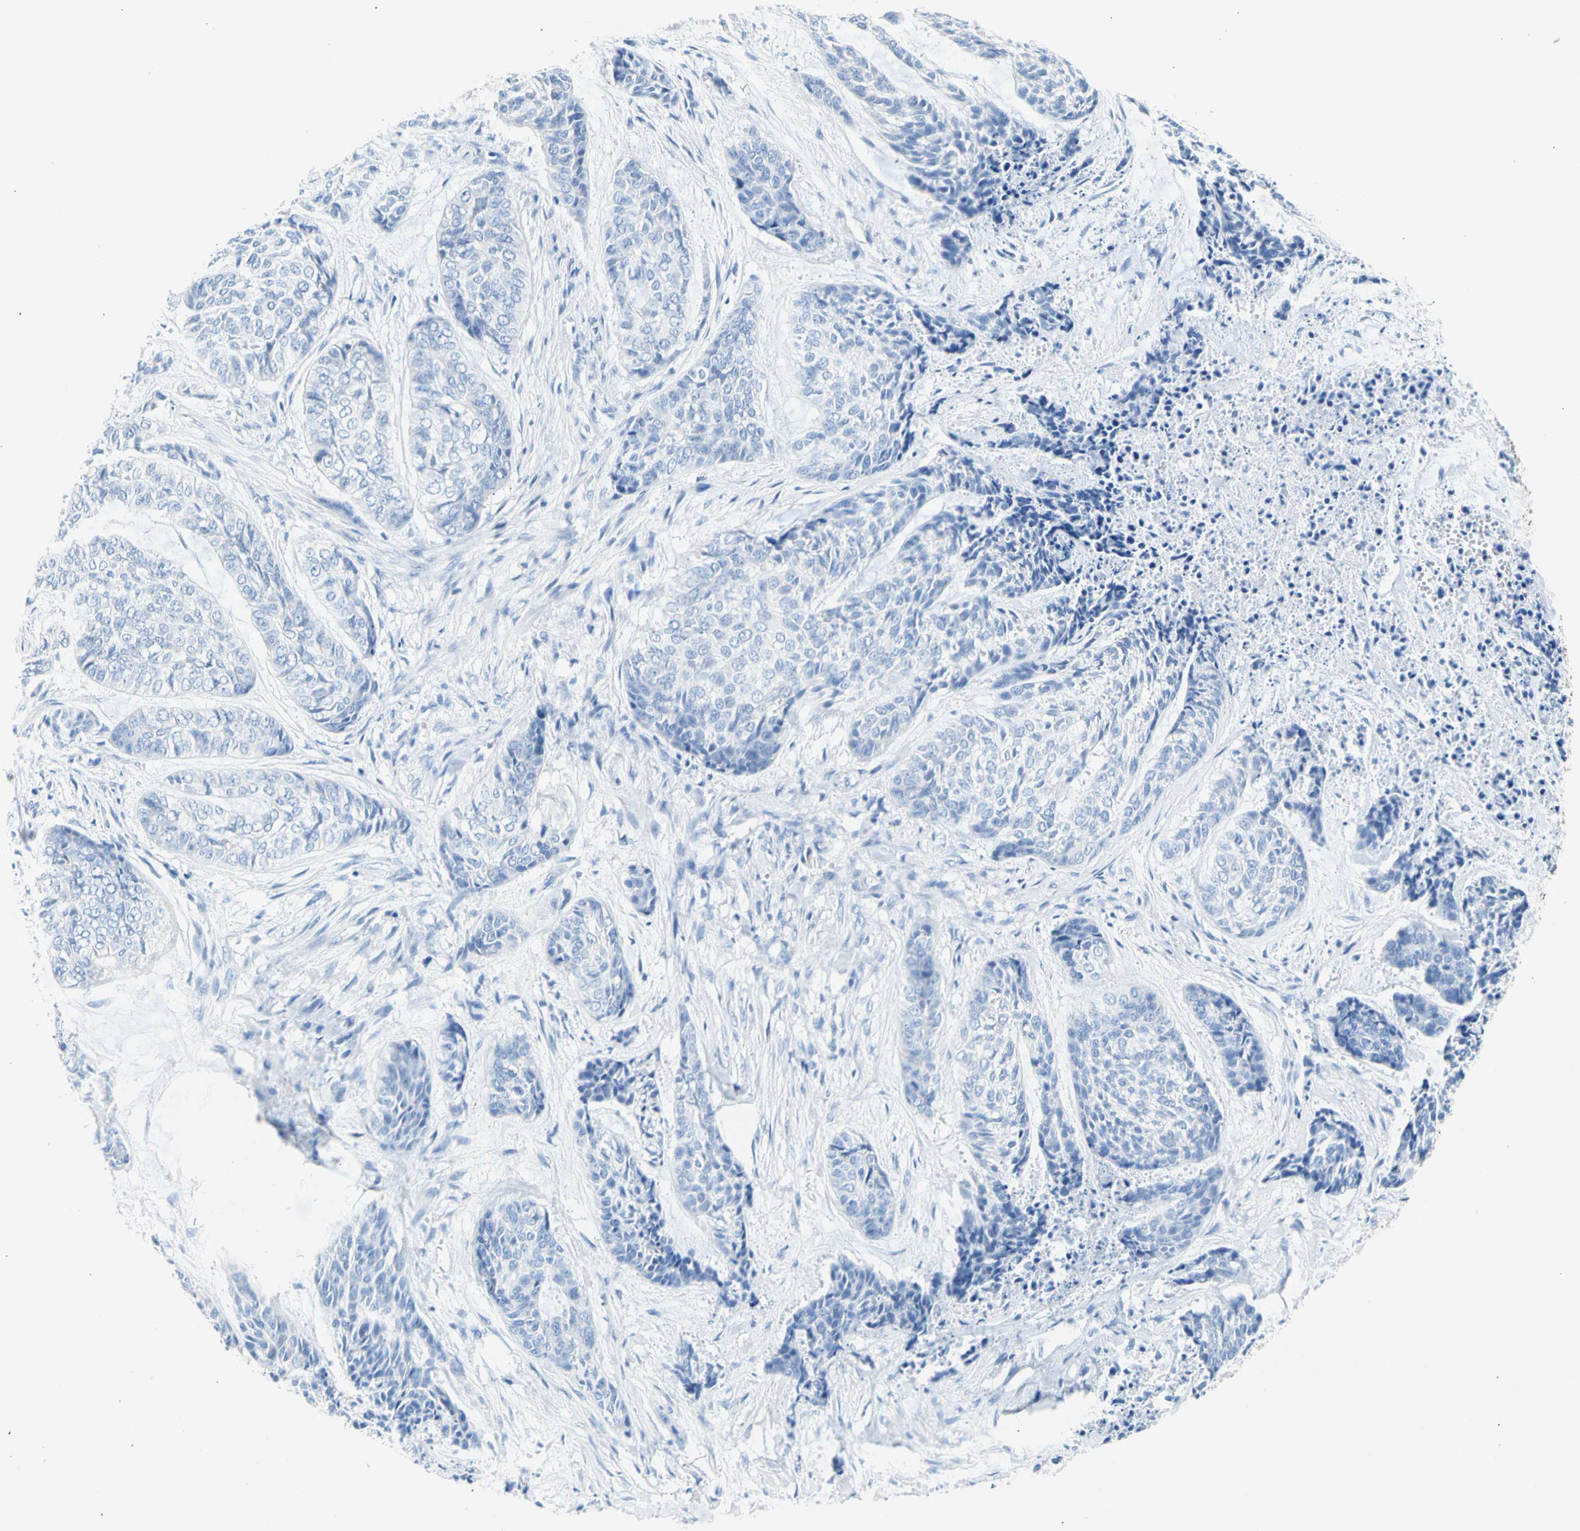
{"staining": {"intensity": "negative", "quantity": "none", "location": "none"}, "tissue": "skin cancer", "cell_type": "Tumor cells", "image_type": "cancer", "snomed": [{"axis": "morphology", "description": "Basal cell carcinoma"}, {"axis": "topography", "description": "Skin"}], "caption": "Skin basal cell carcinoma was stained to show a protein in brown. There is no significant expression in tumor cells.", "gene": "CEL", "patient": {"sex": "female", "age": 64}}